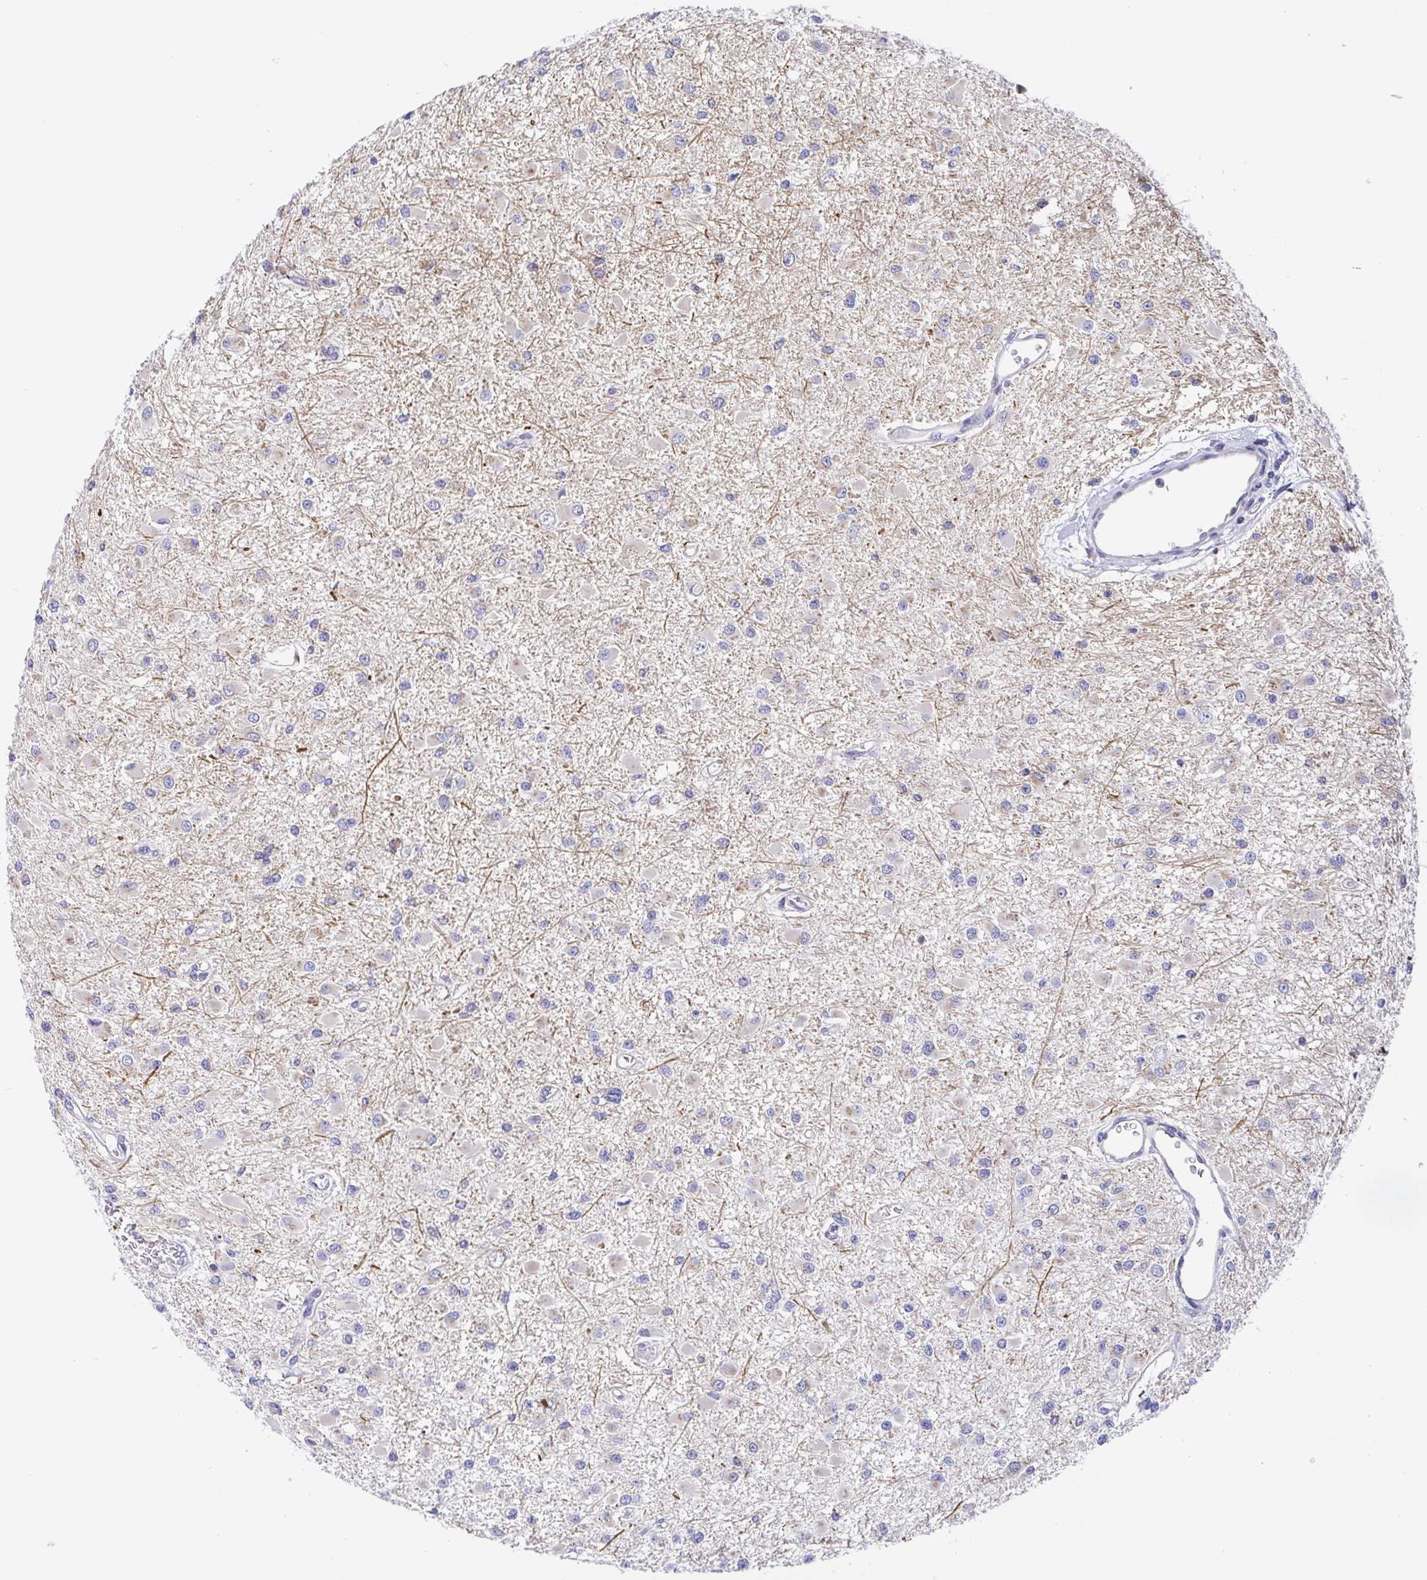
{"staining": {"intensity": "weak", "quantity": "<25%", "location": "cytoplasmic/membranous"}, "tissue": "glioma", "cell_type": "Tumor cells", "image_type": "cancer", "snomed": [{"axis": "morphology", "description": "Glioma, malignant, High grade"}, {"axis": "topography", "description": "Brain"}], "caption": "This is a micrograph of immunohistochemistry (IHC) staining of glioma, which shows no staining in tumor cells.", "gene": "GOLGA1", "patient": {"sex": "male", "age": 54}}